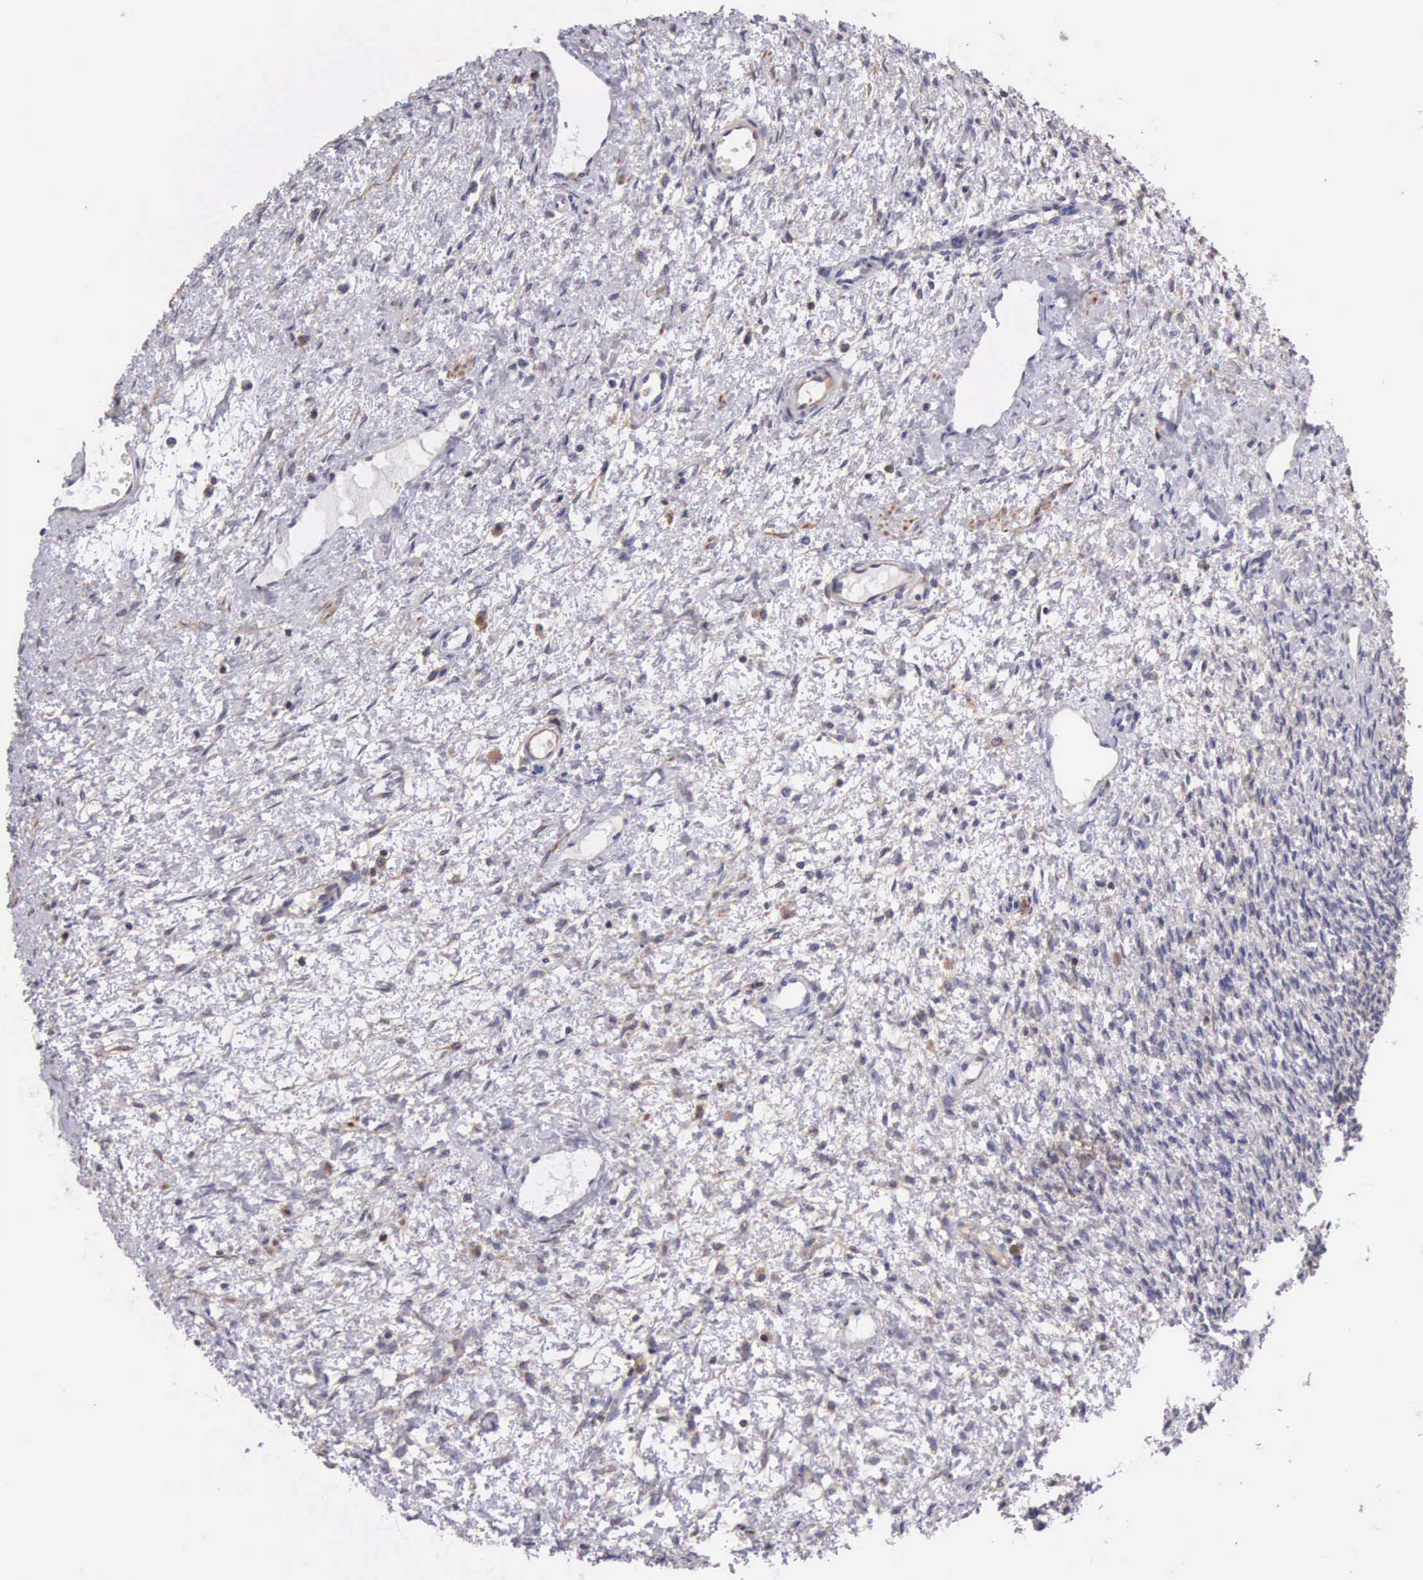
{"staining": {"intensity": "negative", "quantity": "none", "location": "none"}, "tissue": "ovary", "cell_type": "Ovarian stroma cells", "image_type": "normal", "snomed": [{"axis": "morphology", "description": "Normal tissue, NOS"}, {"axis": "topography", "description": "Ovary"}], "caption": "Ovarian stroma cells are negative for protein expression in benign human ovary. (DAB (3,3'-diaminobenzidine) immunohistochemistry with hematoxylin counter stain).", "gene": "OSBPL3", "patient": {"sex": "female", "age": 32}}